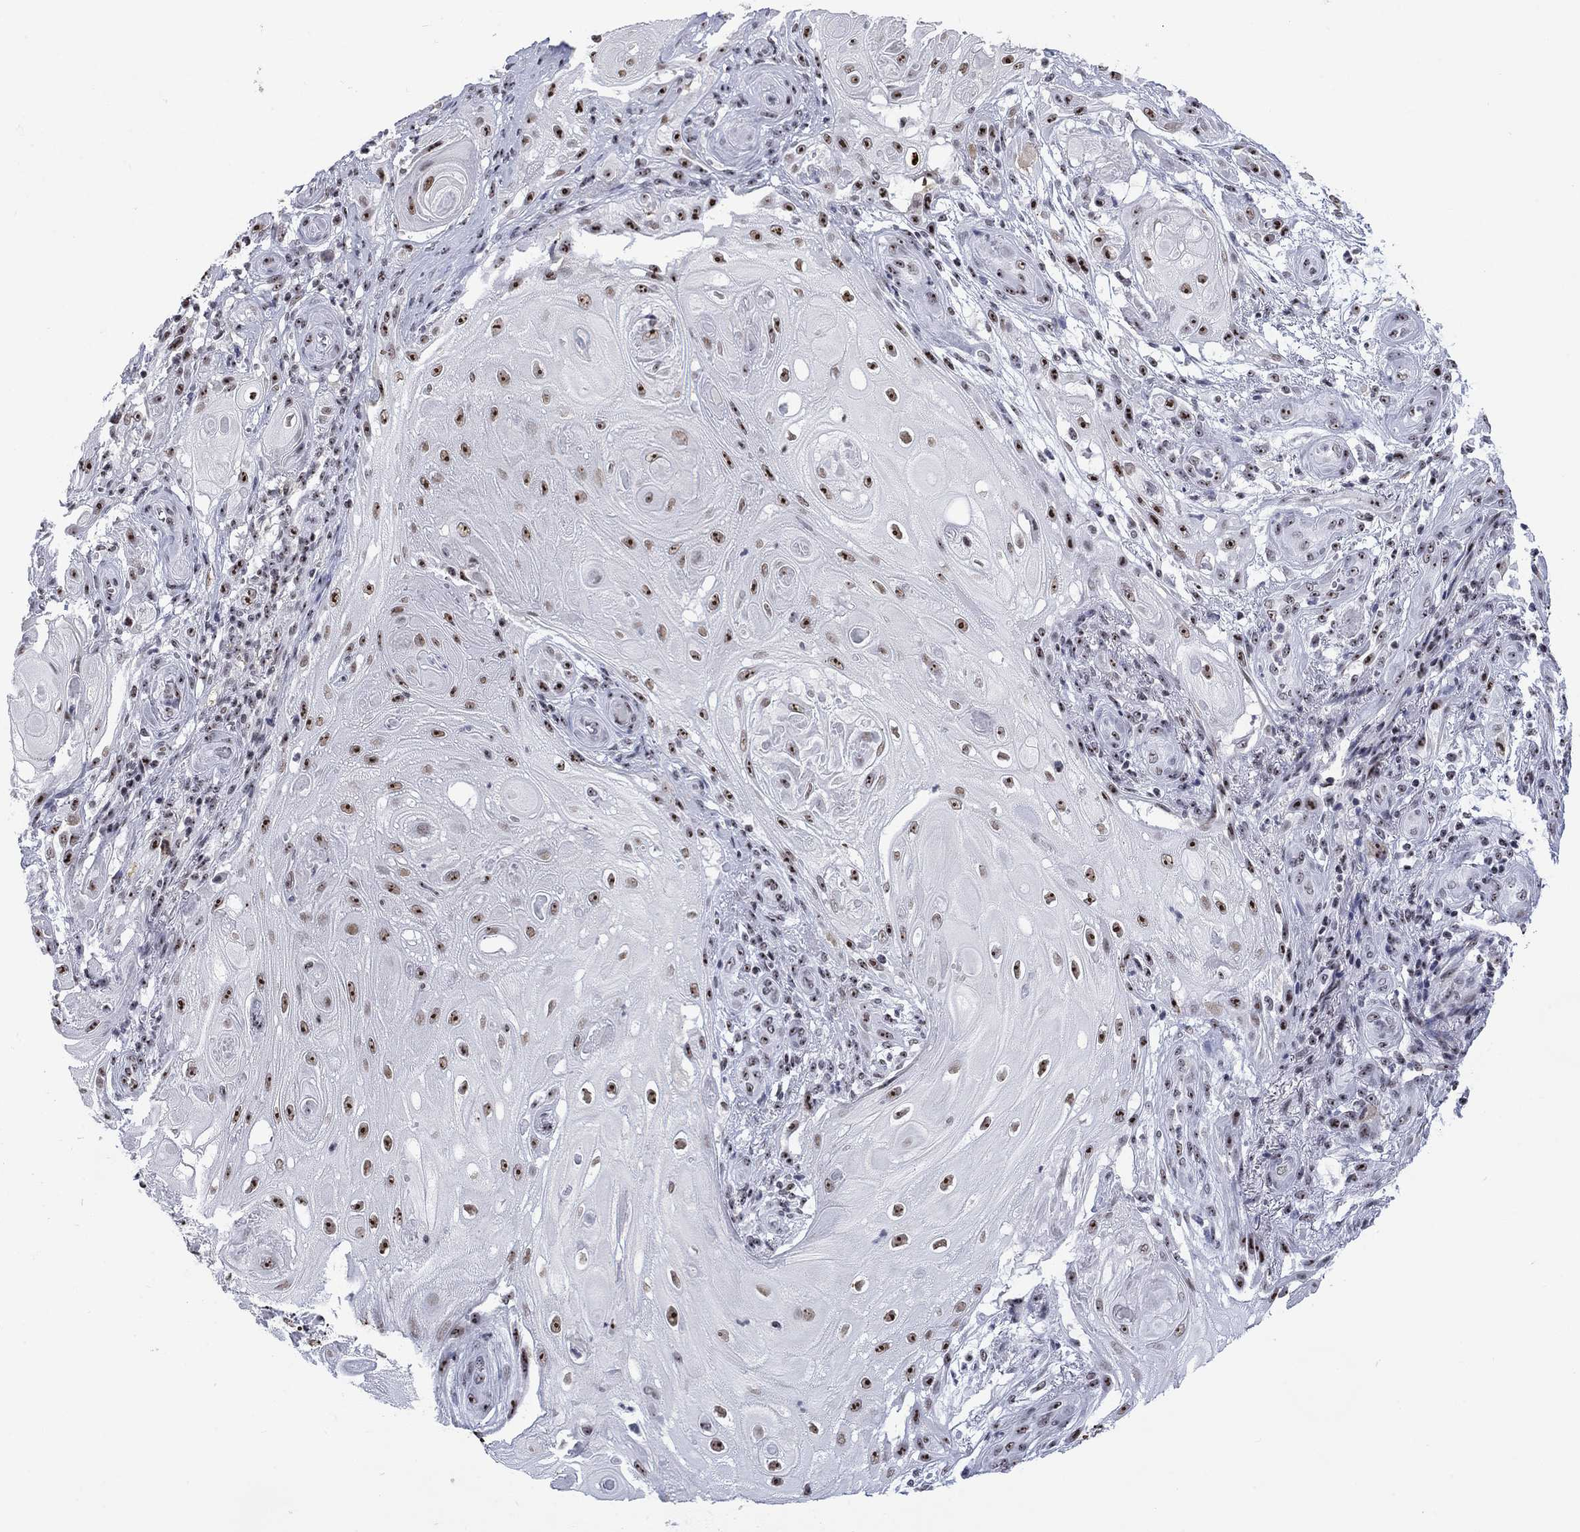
{"staining": {"intensity": "moderate", "quantity": "25%-75%", "location": "nuclear"}, "tissue": "skin cancer", "cell_type": "Tumor cells", "image_type": "cancer", "snomed": [{"axis": "morphology", "description": "Squamous cell carcinoma, NOS"}, {"axis": "topography", "description": "Skin"}], "caption": "Skin cancer stained with a protein marker shows moderate staining in tumor cells.", "gene": "CSRNP3", "patient": {"sex": "male", "age": 62}}